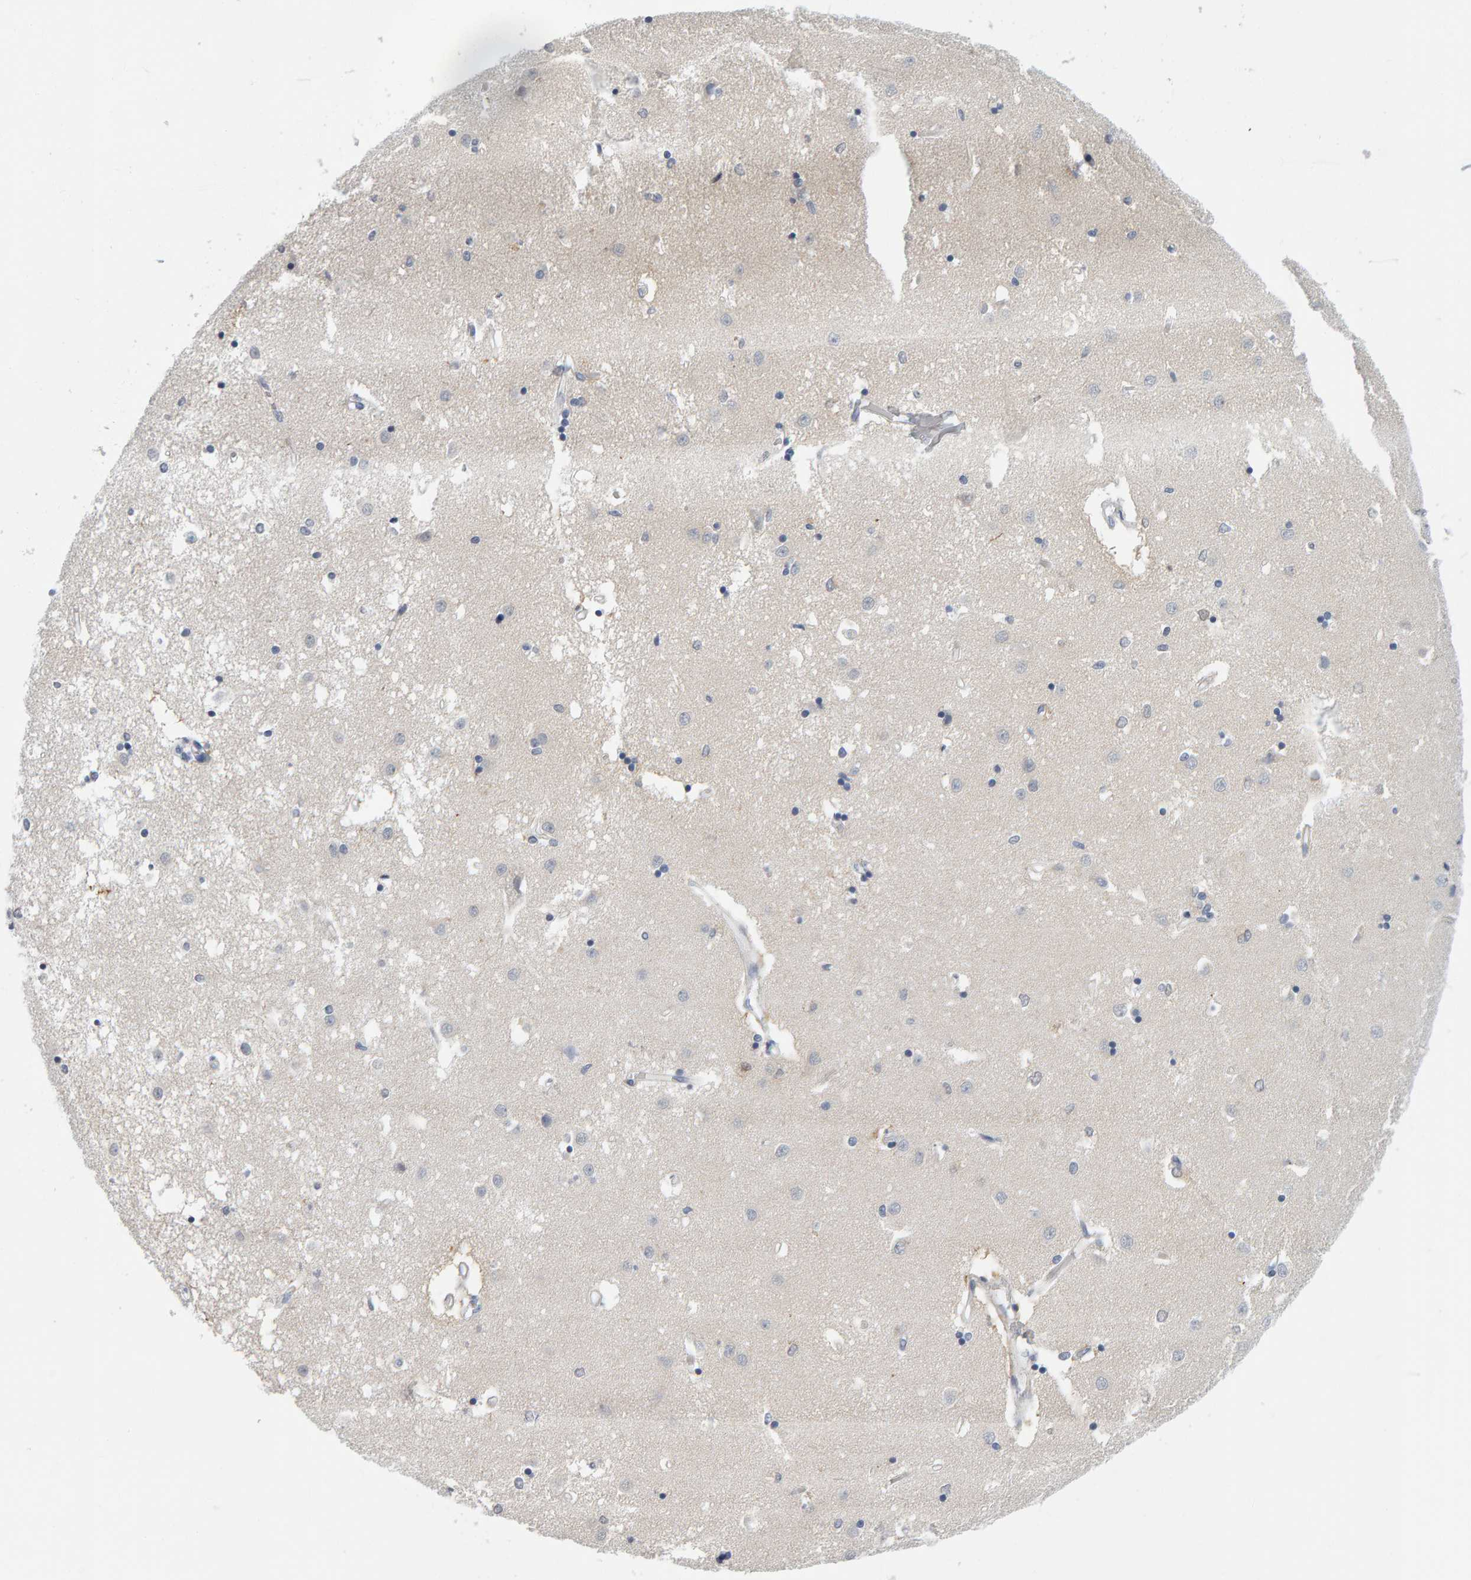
{"staining": {"intensity": "weak", "quantity": "<25%", "location": "cytoplasmic/membranous"}, "tissue": "caudate", "cell_type": "Glial cells", "image_type": "normal", "snomed": [{"axis": "morphology", "description": "Normal tissue, NOS"}, {"axis": "topography", "description": "Lateral ventricle wall"}], "caption": "Immunohistochemical staining of benign caudate displays no significant positivity in glial cells. (DAB (3,3'-diaminobenzidine) IHC, high magnification).", "gene": "CTH", "patient": {"sex": "male", "age": 45}}